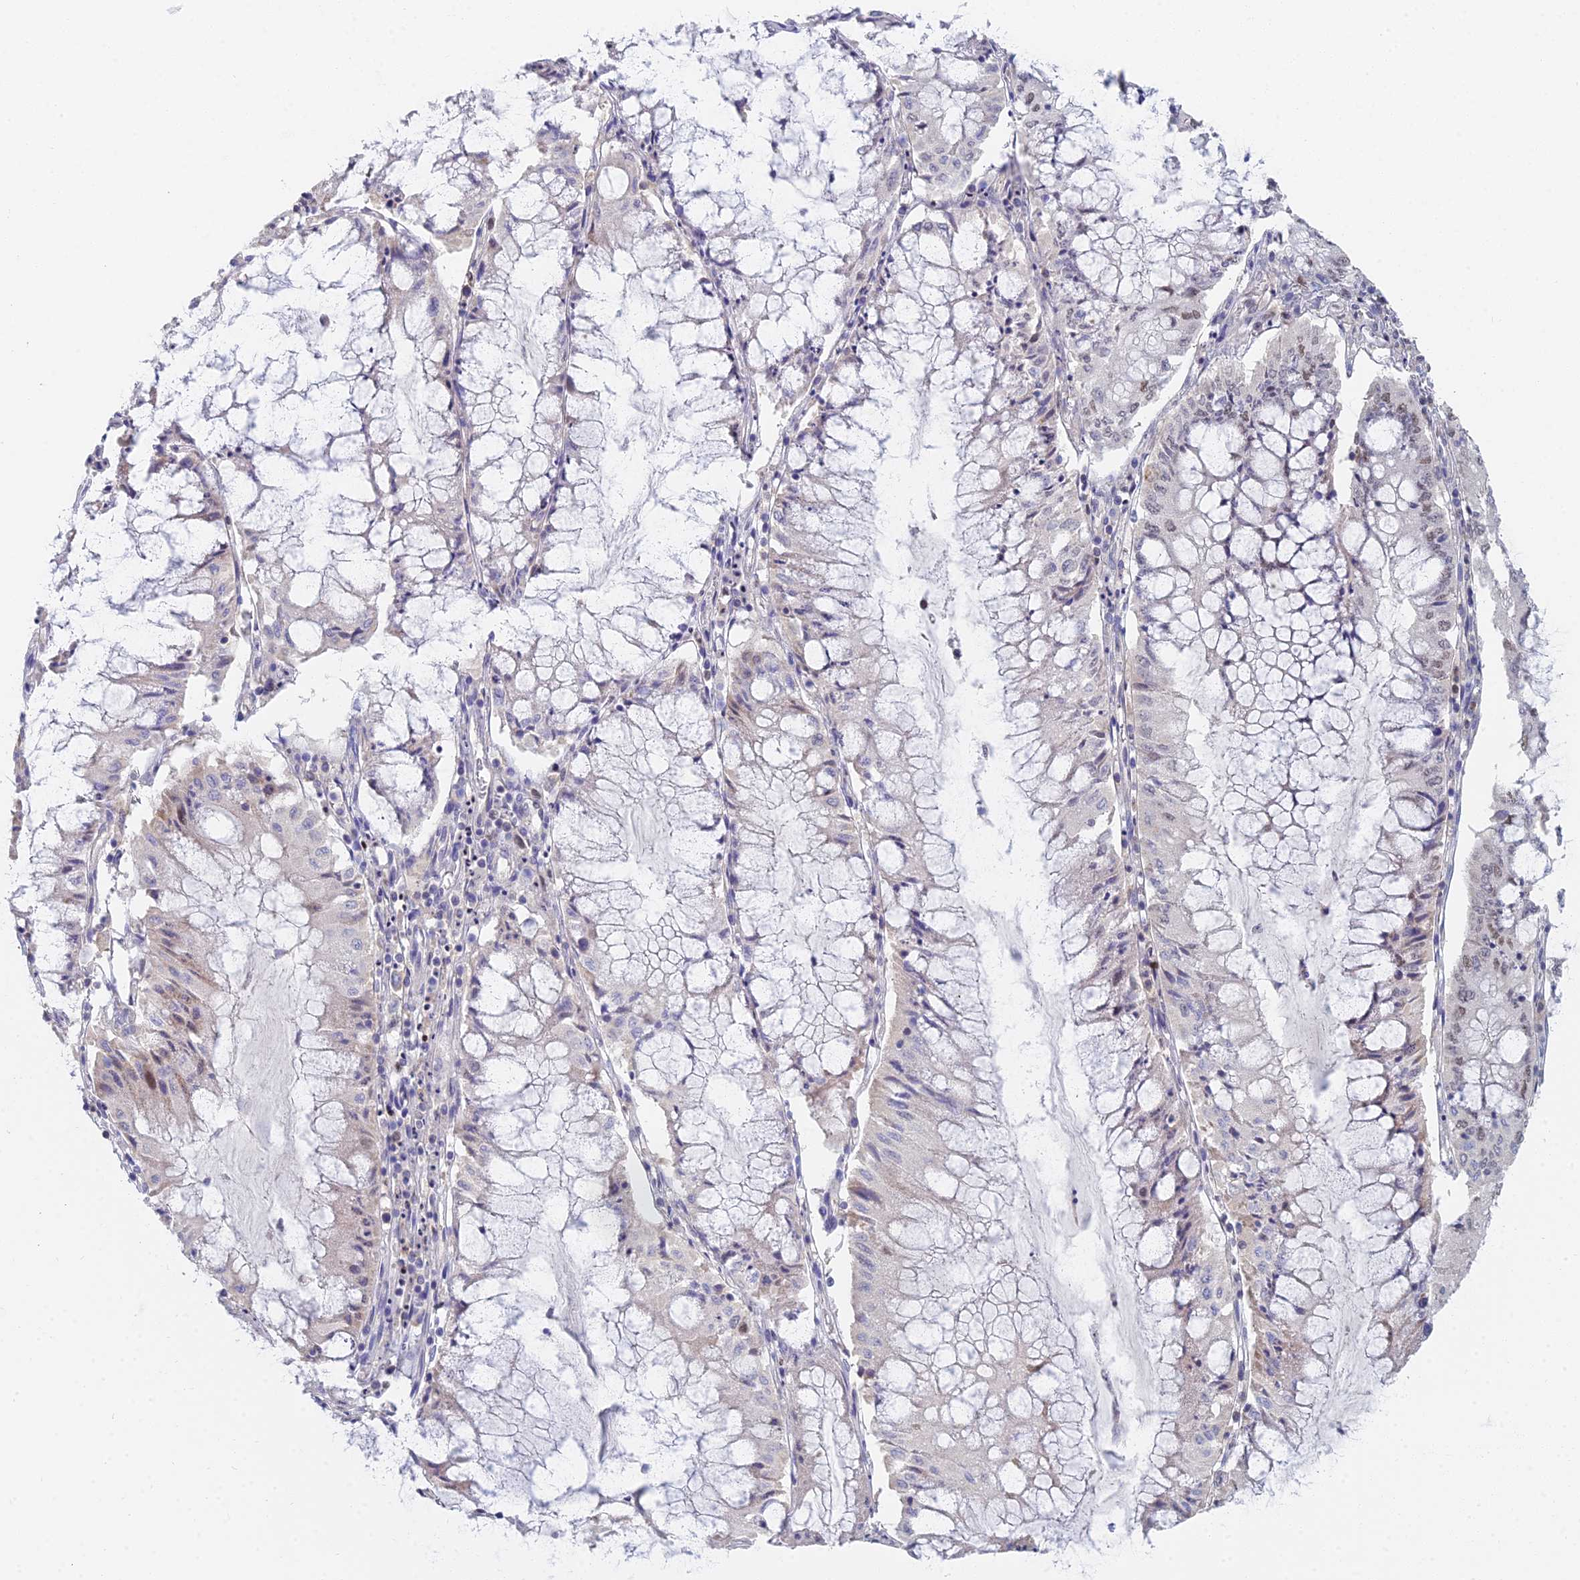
{"staining": {"intensity": "weak", "quantity": "25%-75%", "location": "nuclear"}, "tissue": "pancreatic cancer", "cell_type": "Tumor cells", "image_type": "cancer", "snomed": [{"axis": "morphology", "description": "Adenocarcinoma, NOS"}, {"axis": "topography", "description": "Pancreas"}], "caption": "Pancreatic cancer stained with DAB immunohistochemistry demonstrates low levels of weak nuclear expression in approximately 25%-75% of tumor cells. (Brightfield microscopy of DAB IHC at high magnification).", "gene": "MCM2", "patient": {"sex": "female", "age": 50}}